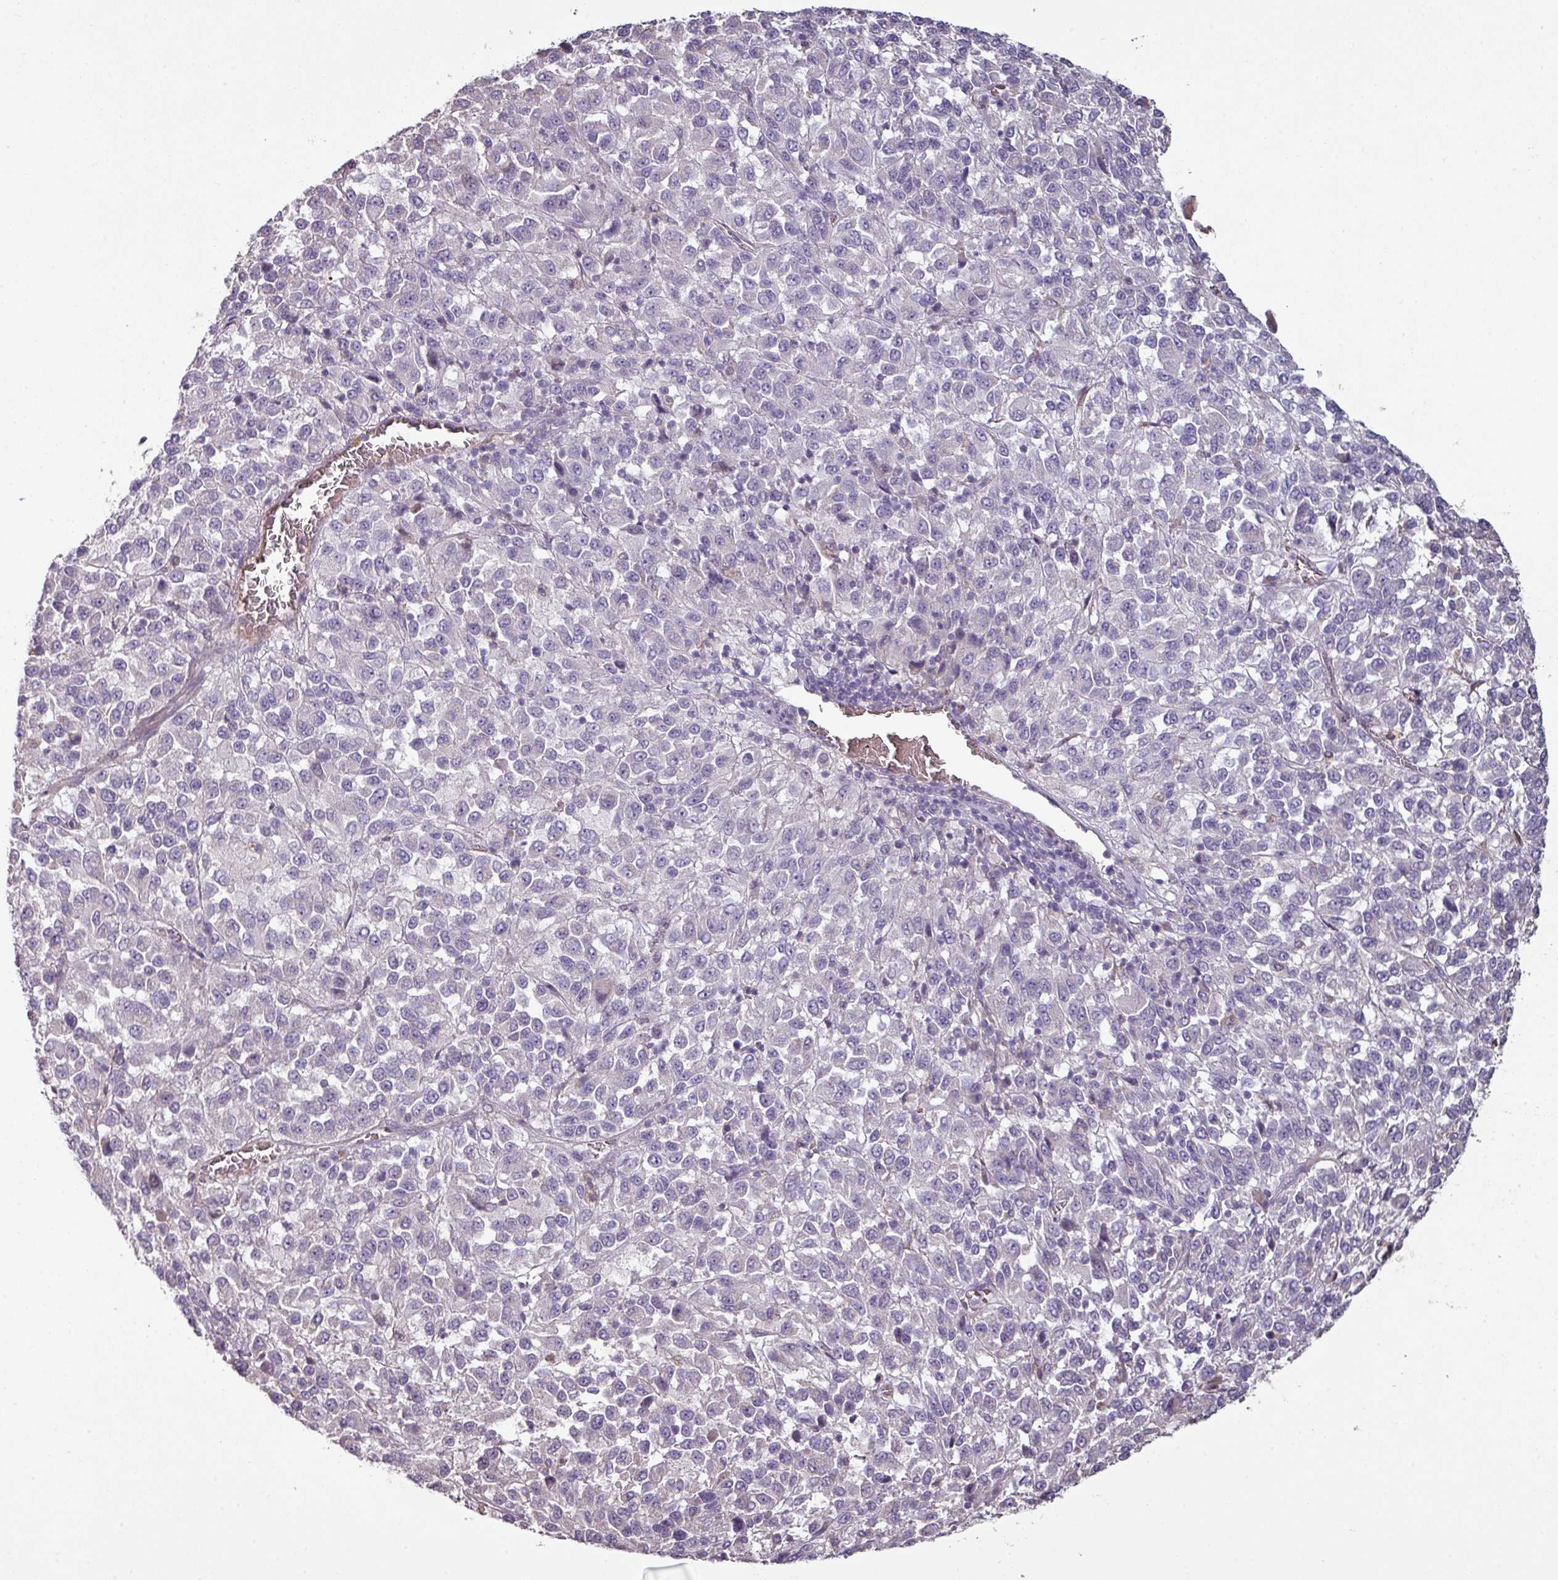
{"staining": {"intensity": "negative", "quantity": "none", "location": "none"}, "tissue": "melanoma", "cell_type": "Tumor cells", "image_type": "cancer", "snomed": [{"axis": "morphology", "description": "Malignant melanoma, Metastatic site"}, {"axis": "topography", "description": "Lung"}], "caption": "Tumor cells are negative for brown protein staining in melanoma.", "gene": "NHSL2", "patient": {"sex": "male", "age": 64}}